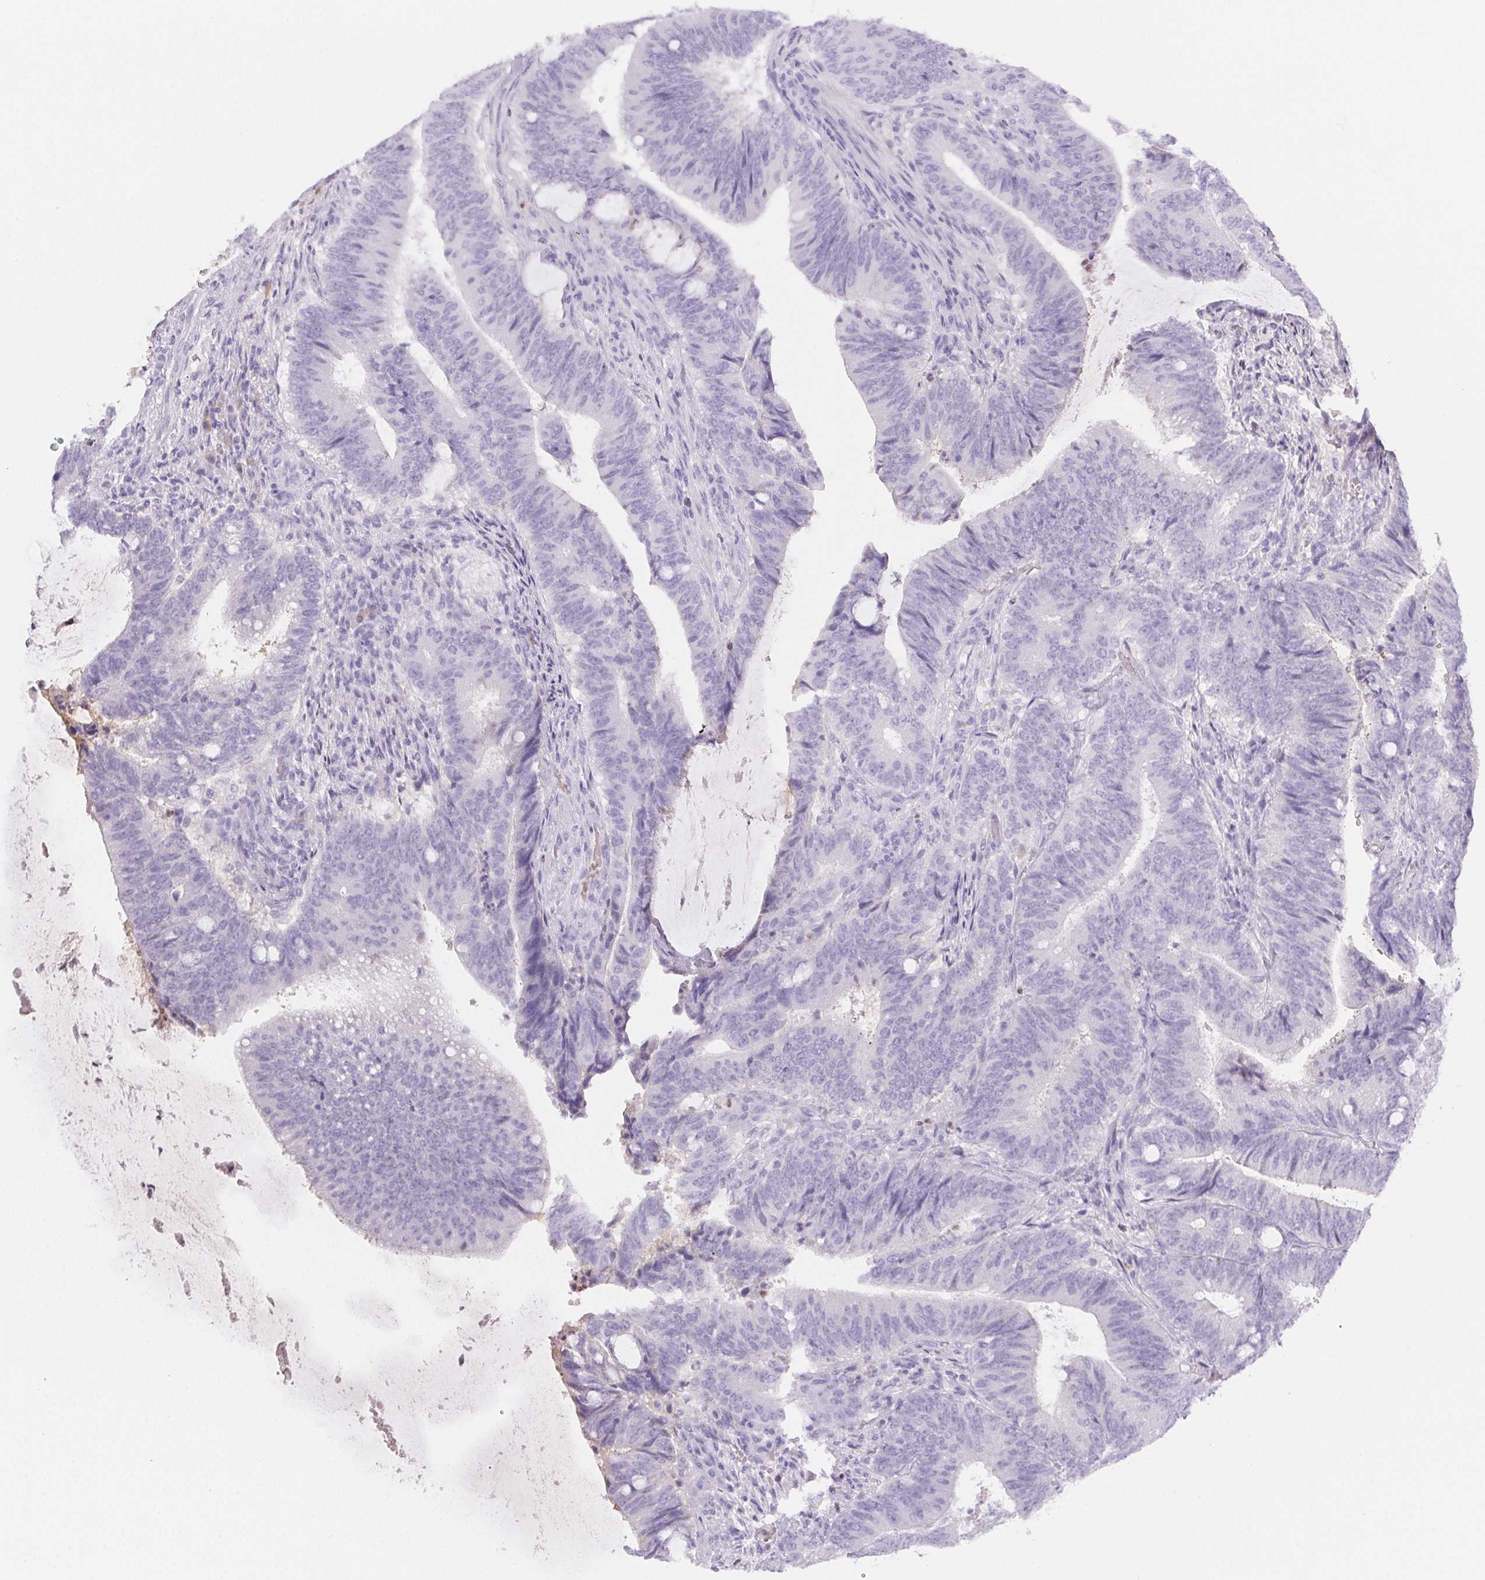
{"staining": {"intensity": "negative", "quantity": "none", "location": "none"}, "tissue": "colorectal cancer", "cell_type": "Tumor cells", "image_type": "cancer", "snomed": [{"axis": "morphology", "description": "Adenocarcinoma, NOS"}, {"axis": "topography", "description": "Colon"}], "caption": "Histopathology image shows no protein staining in tumor cells of colorectal adenocarcinoma tissue.", "gene": "PADI4", "patient": {"sex": "female", "age": 43}}